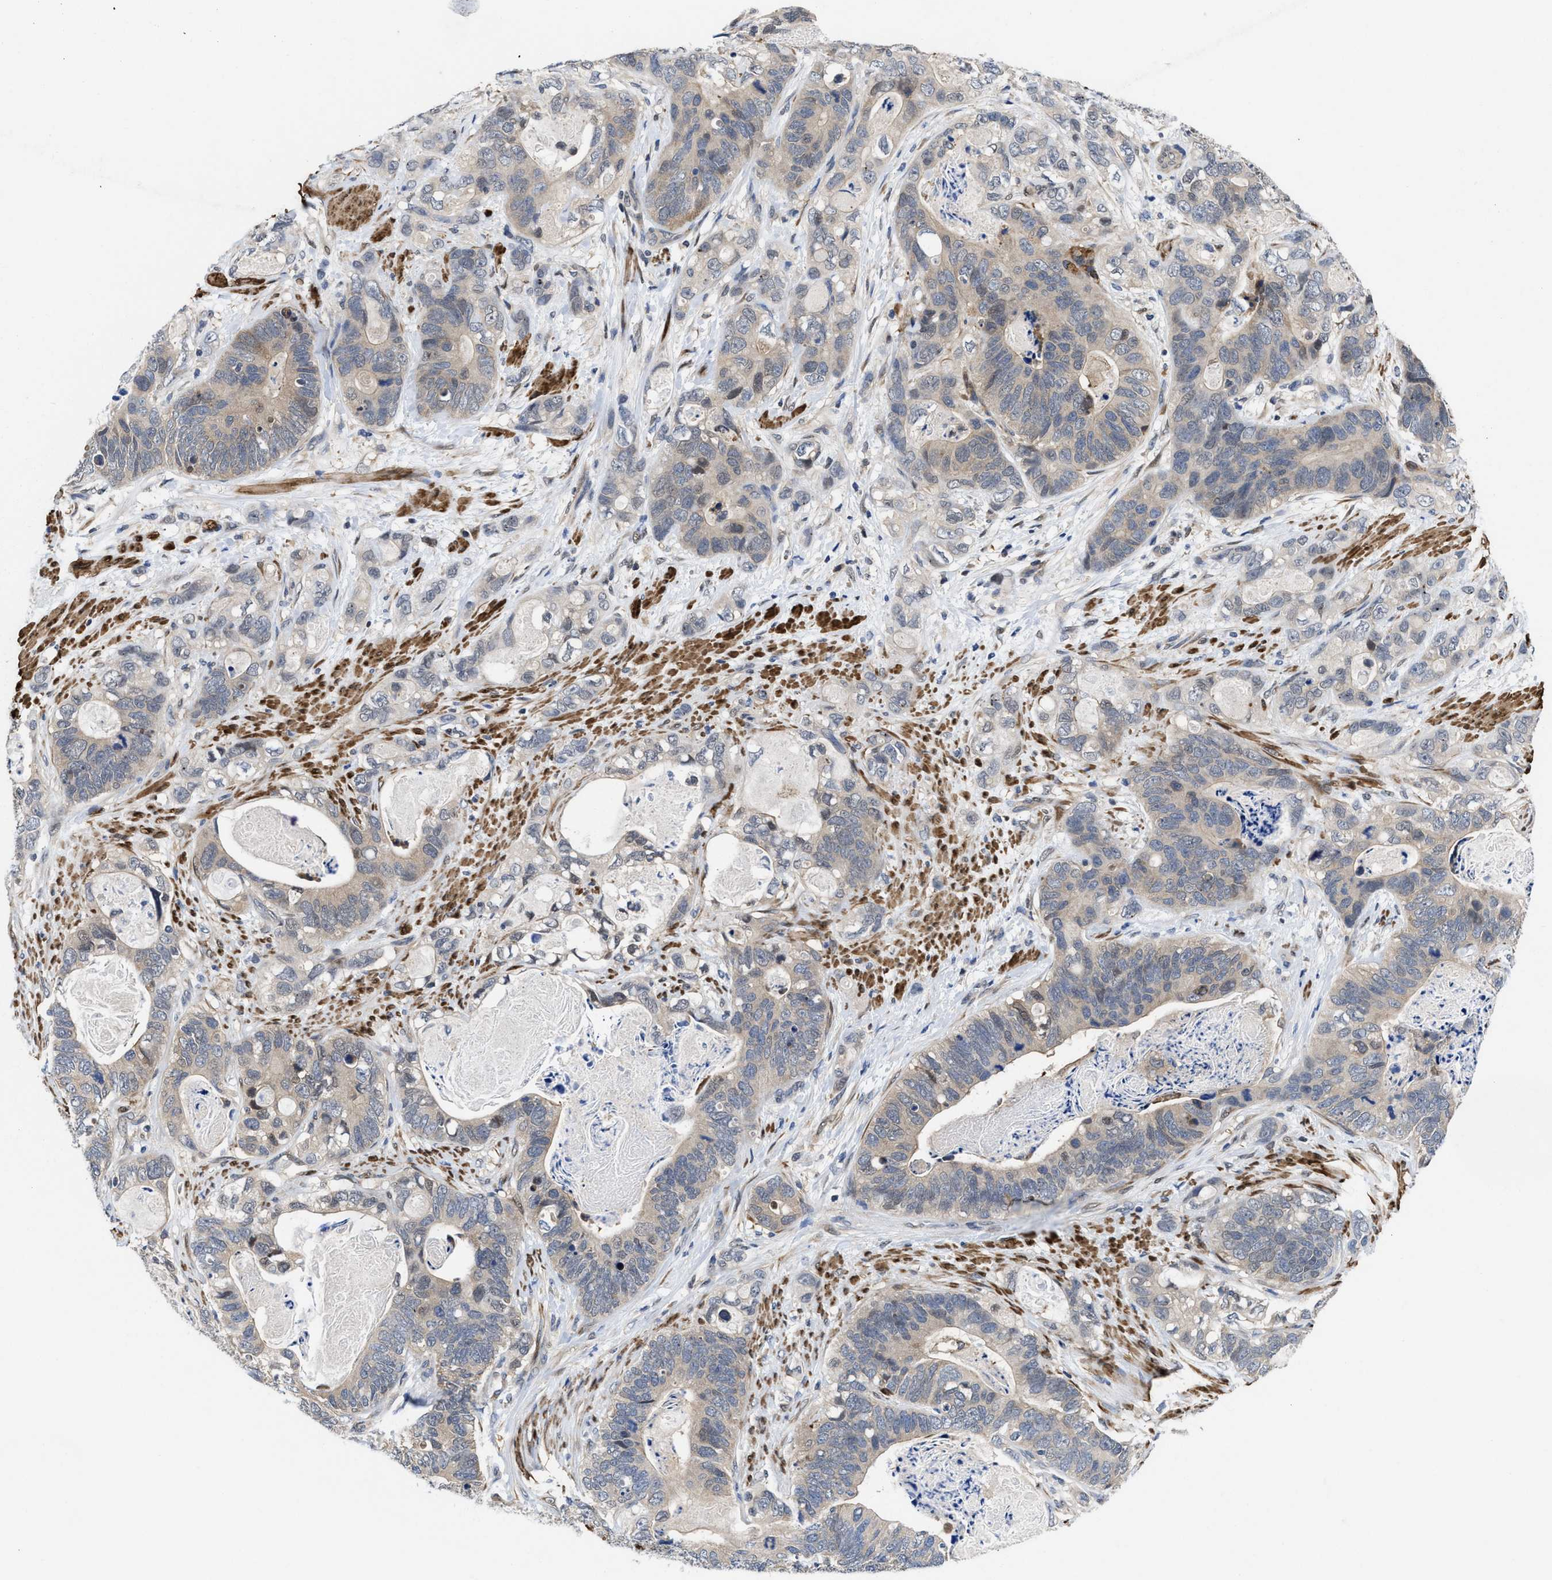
{"staining": {"intensity": "weak", "quantity": "25%-75%", "location": "cytoplasmic/membranous"}, "tissue": "stomach cancer", "cell_type": "Tumor cells", "image_type": "cancer", "snomed": [{"axis": "morphology", "description": "Normal tissue, NOS"}, {"axis": "morphology", "description": "Adenocarcinoma, NOS"}, {"axis": "topography", "description": "Stomach"}], "caption": "Brown immunohistochemical staining in adenocarcinoma (stomach) reveals weak cytoplasmic/membranous positivity in approximately 25%-75% of tumor cells.", "gene": "KIF12", "patient": {"sex": "female", "age": 89}}